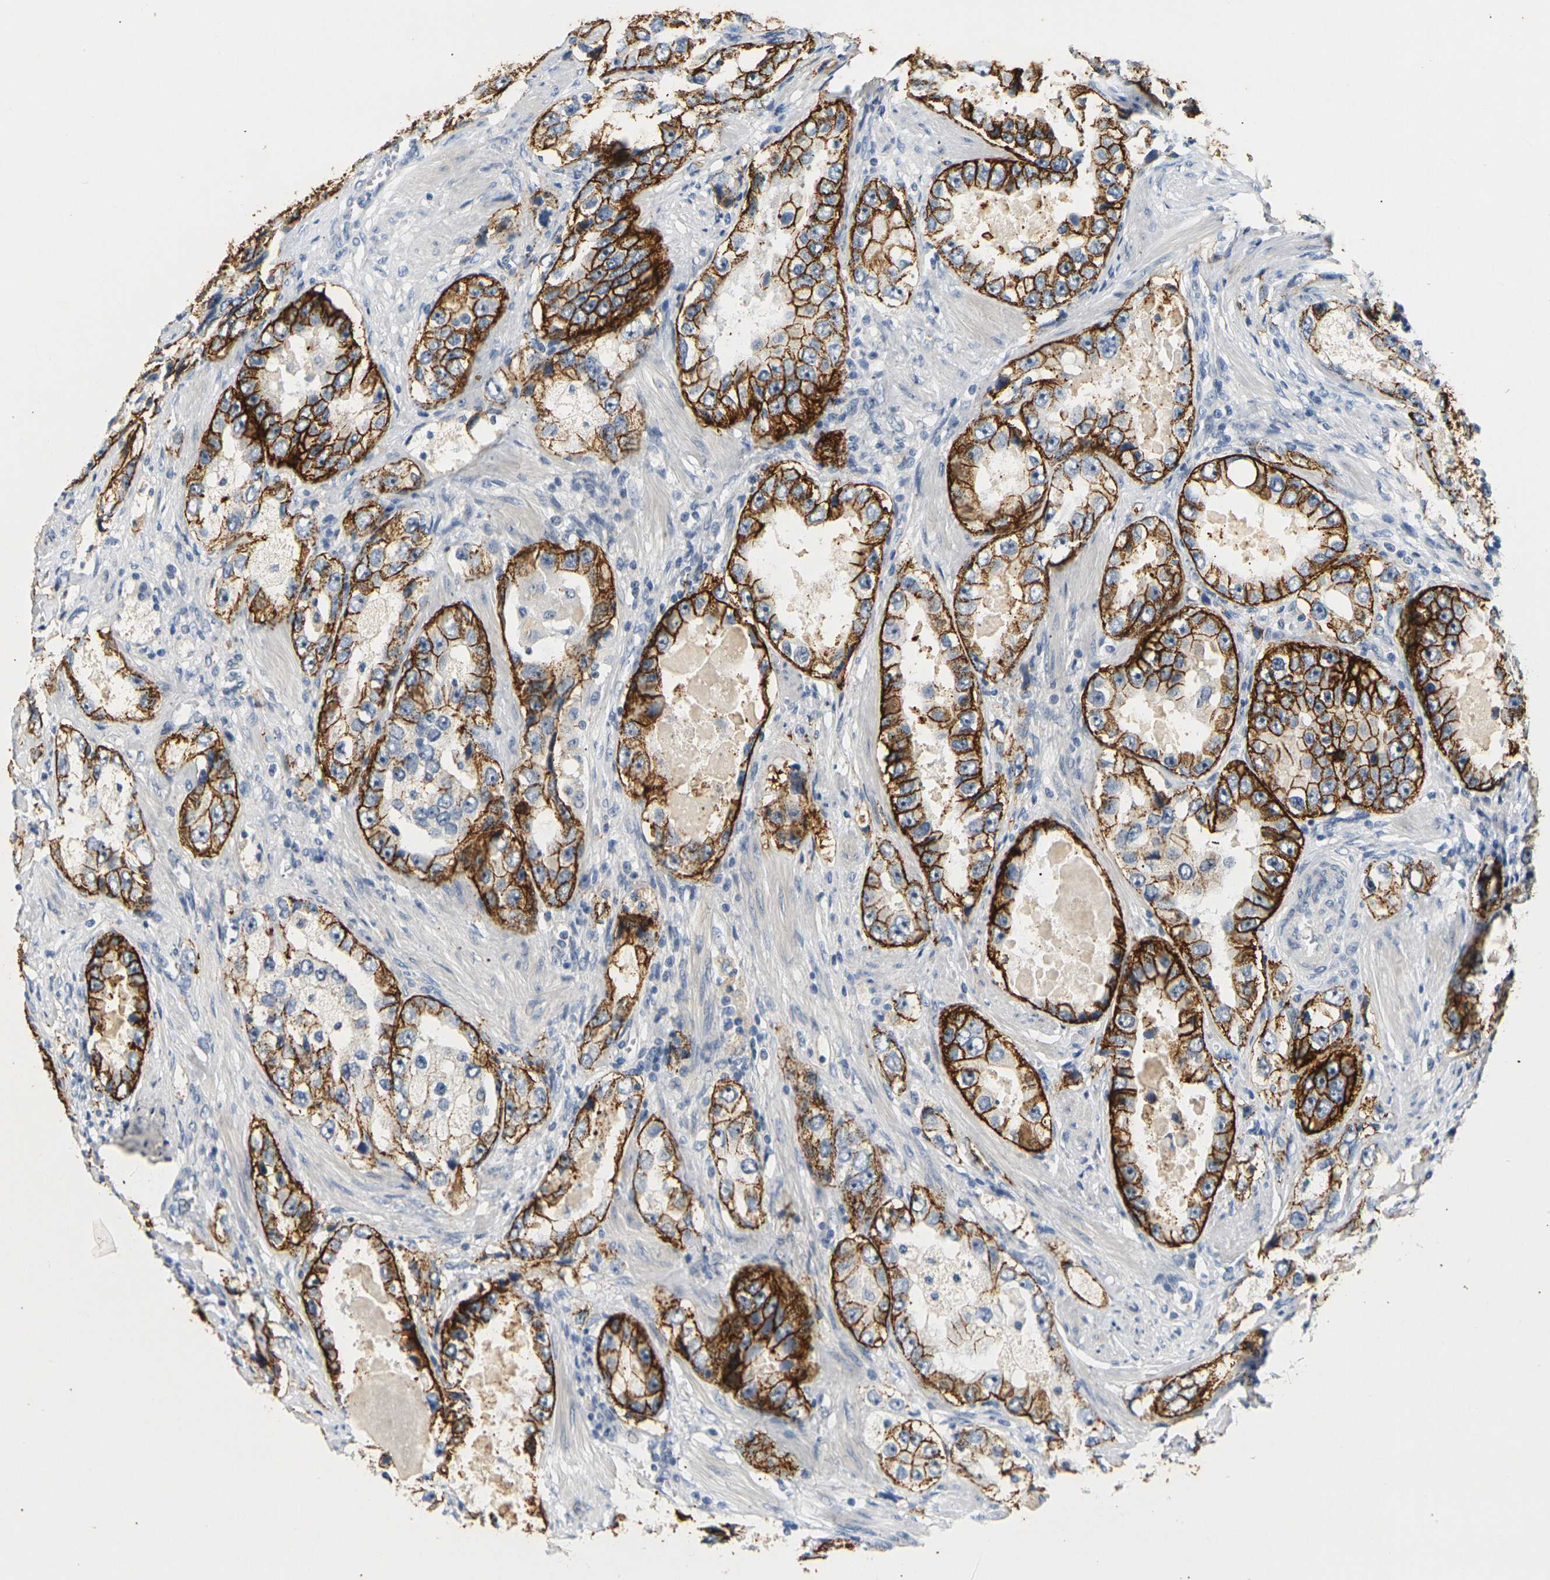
{"staining": {"intensity": "strong", "quantity": ">75%", "location": "cytoplasmic/membranous"}, "tissue": "prostate cancer", "cell_type": "Tumor cells", "image_type": "cancer", "snomed": [{"axis": "morphology", "description": "Adenocarcinoma, High grade"}, {"axis": "topography", "description": "Prostate"}], "caption": "About >75% of tumor cells in prostate high-grade adenocarcinoma demonstrate strong cytoplasmic/membranous protein positivity as visualized by brown immunohistochemical staining.", "gene": "CLDN7", "patient": {"sex": "male", "age": 63}}